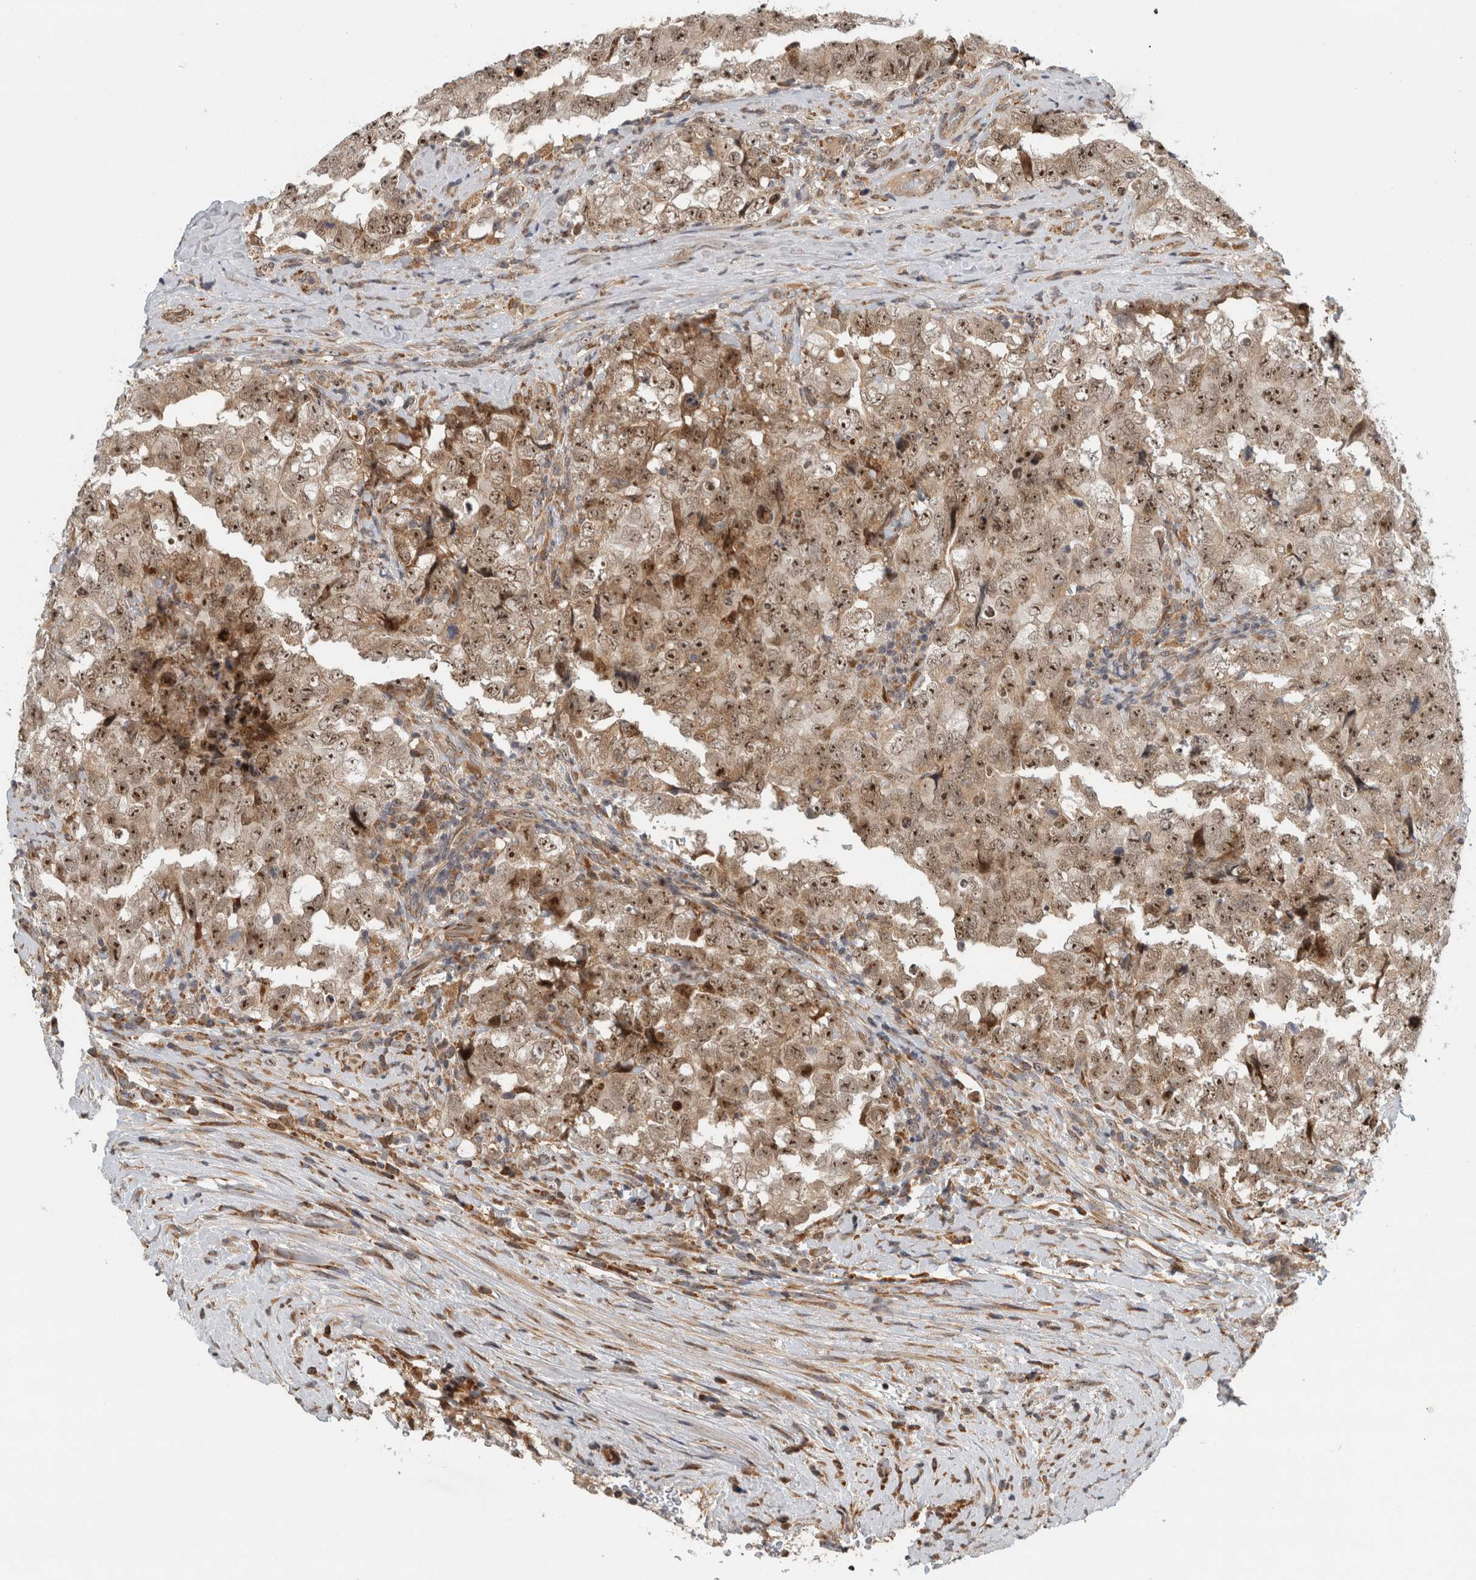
{"staining": {"intensity": "moderate", "quantity": ">75%", "location": "cytoplasmic/membranous,nuclear"}, "tissue": "testis cancer", "cell_type": "Tumor cells", "image_type": "cancer", "snomed": [{"axis": "morphology", "description": "Carcinoma, Embryonal, NOS"}, {"axis": "topography", "description": "Testis"}], "caption": "Immunohistochemistry of human testis cancer (embryonal carcinoma) displays medium levels of moderate cytoplasmic/membranous and nuclear staining in approximately >75% of tumor cells.", "gene": "GPR137B", "patient": {"sex": "male", "age": 26}}